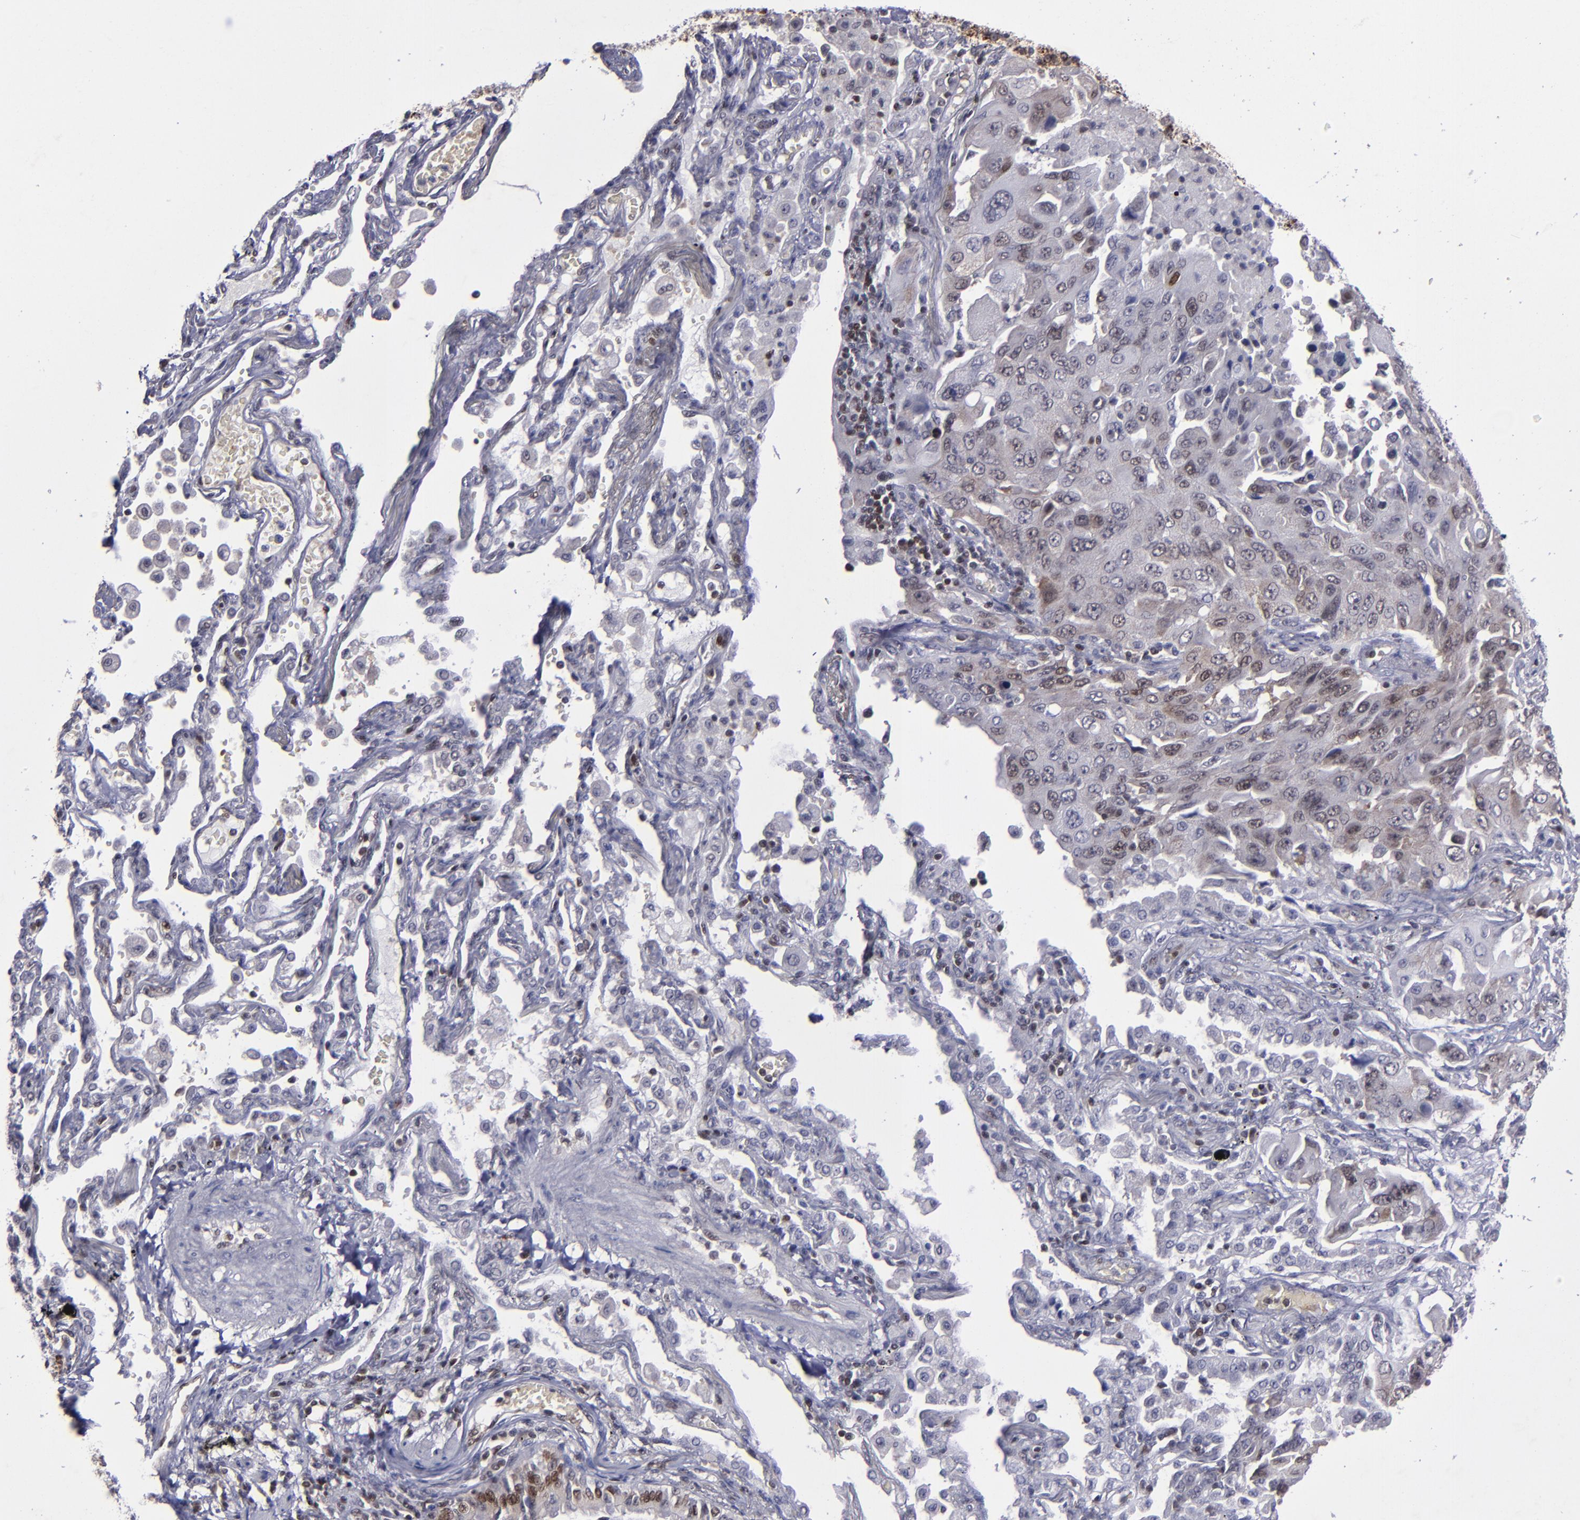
{"staining": {"intensity": "weak", "quantity": "<25%", "location": "nuclear"}, "tissue": "lung cancer", "cell_type": "Tumor cells", "image_type": "cancer", "snomed": [{"axis": "morphology", "description": "Adenocarcinoma, NOS"}, {"axis": "topography", "description": "Lung"}], "caption": "Protein analysis of lung cancer (adenocarcinoma) exhibits no significant positivity in tumor cells. The staining was performed using DAB (3,3'-diaminobenzidine) to visualize the protein expression in brown, while the nuclei were stained in blue with hematoxylin (Magnification: 20x).", "gene": "MGMT", "patient": {"sex": "female", "age": 65}}